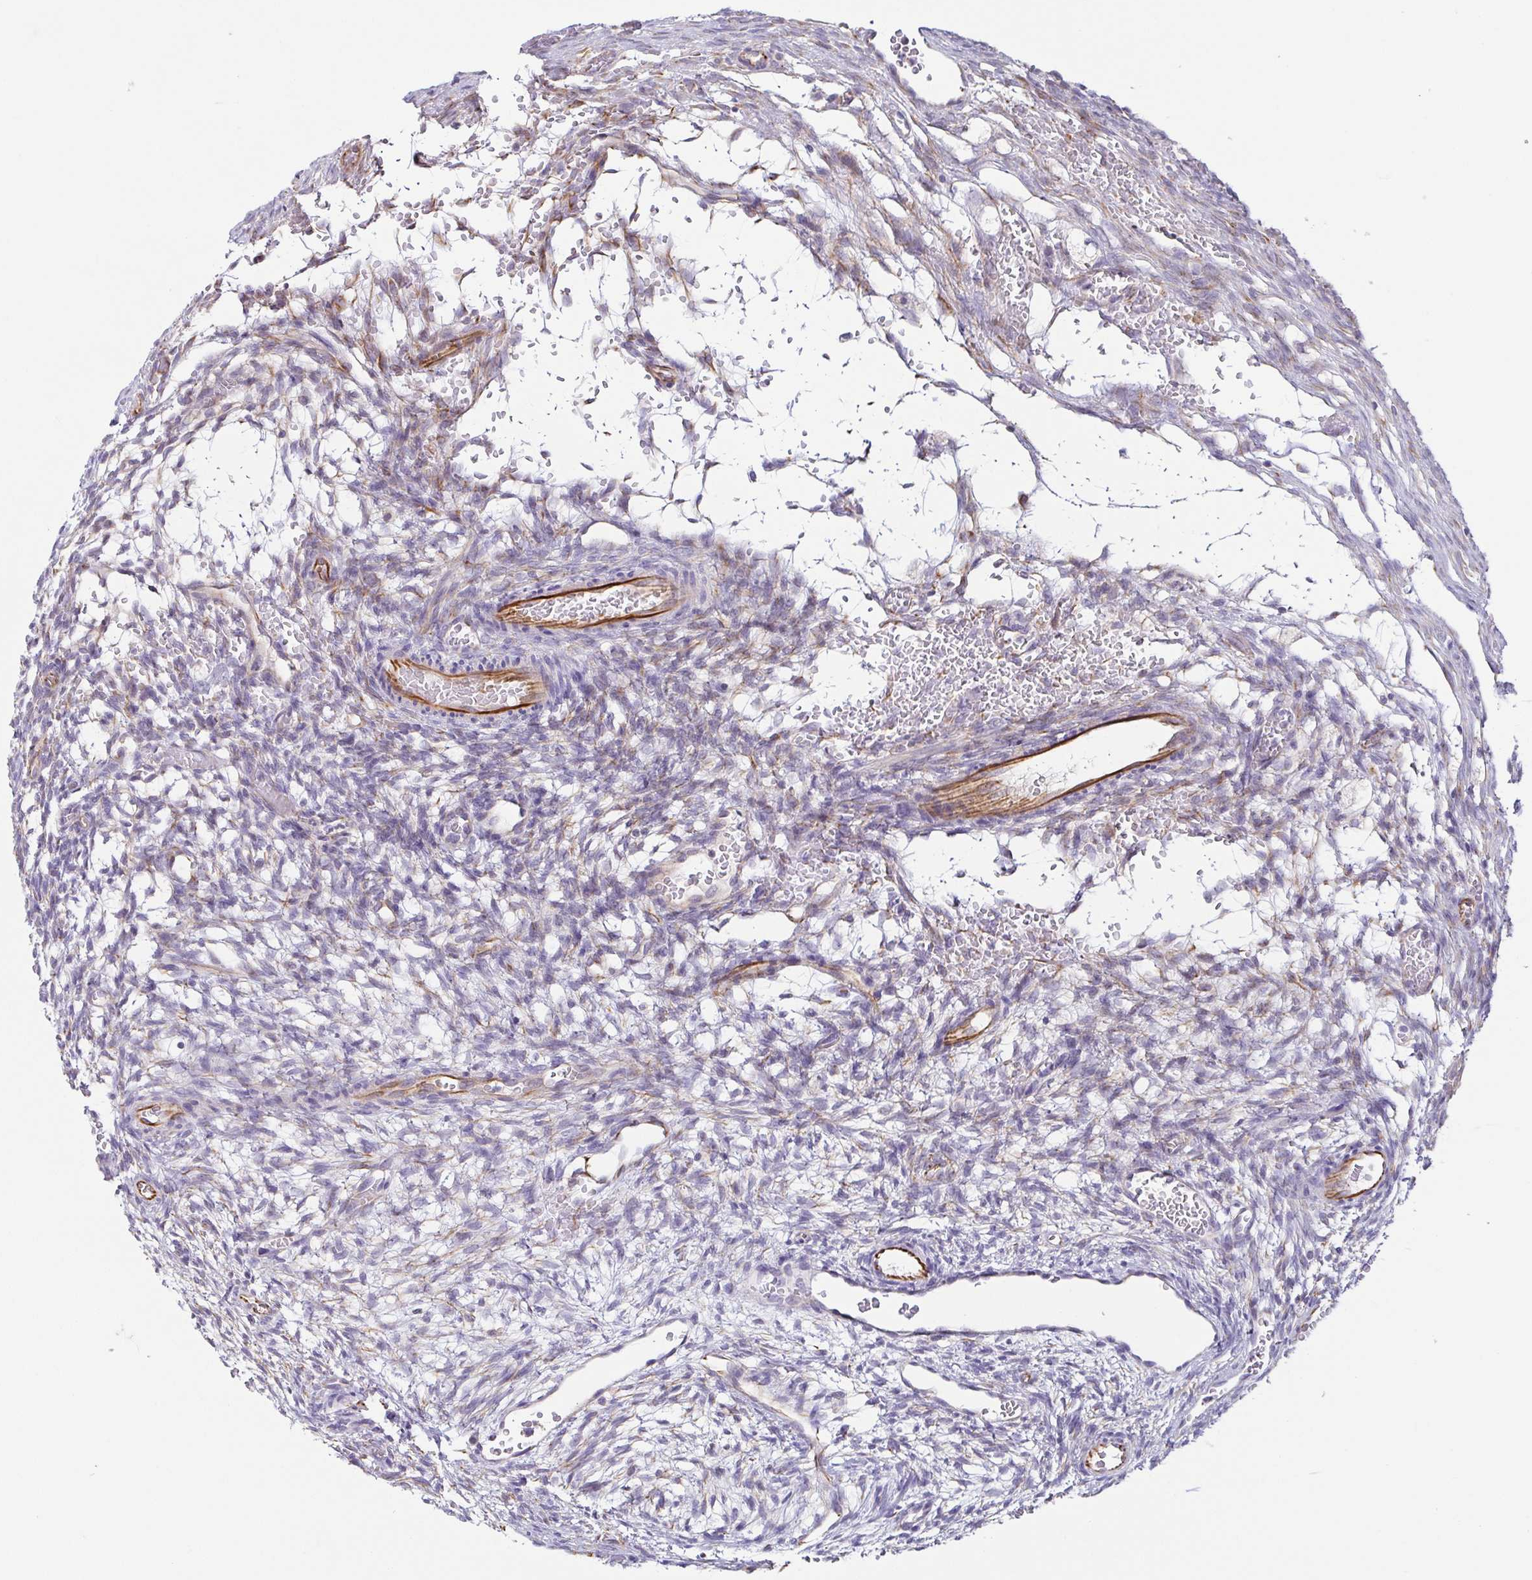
{"staining": {"intensity": "weak", "quantity": ">75%", "location": "cytoplasmic/membranous"}, "tissue": "ovary", "cell_type": "Follicle cells", "image_type": "normal", "snomed": [{"axis": "morphology", "description": "Normal tissue, NOS"}, {"axis": "topography", "description": "Ovary"}], "caption": "Protein expression analysis of normal ovary shows weak cytoplasmic/membranous expression in about >75% of follicle cells. (DAB (3,3'-diaminobenzidine) IHC with brightfield microscopy, high magnification).", "gene": "COL17A1", "patient": {"sex": "female", "age": 34}}